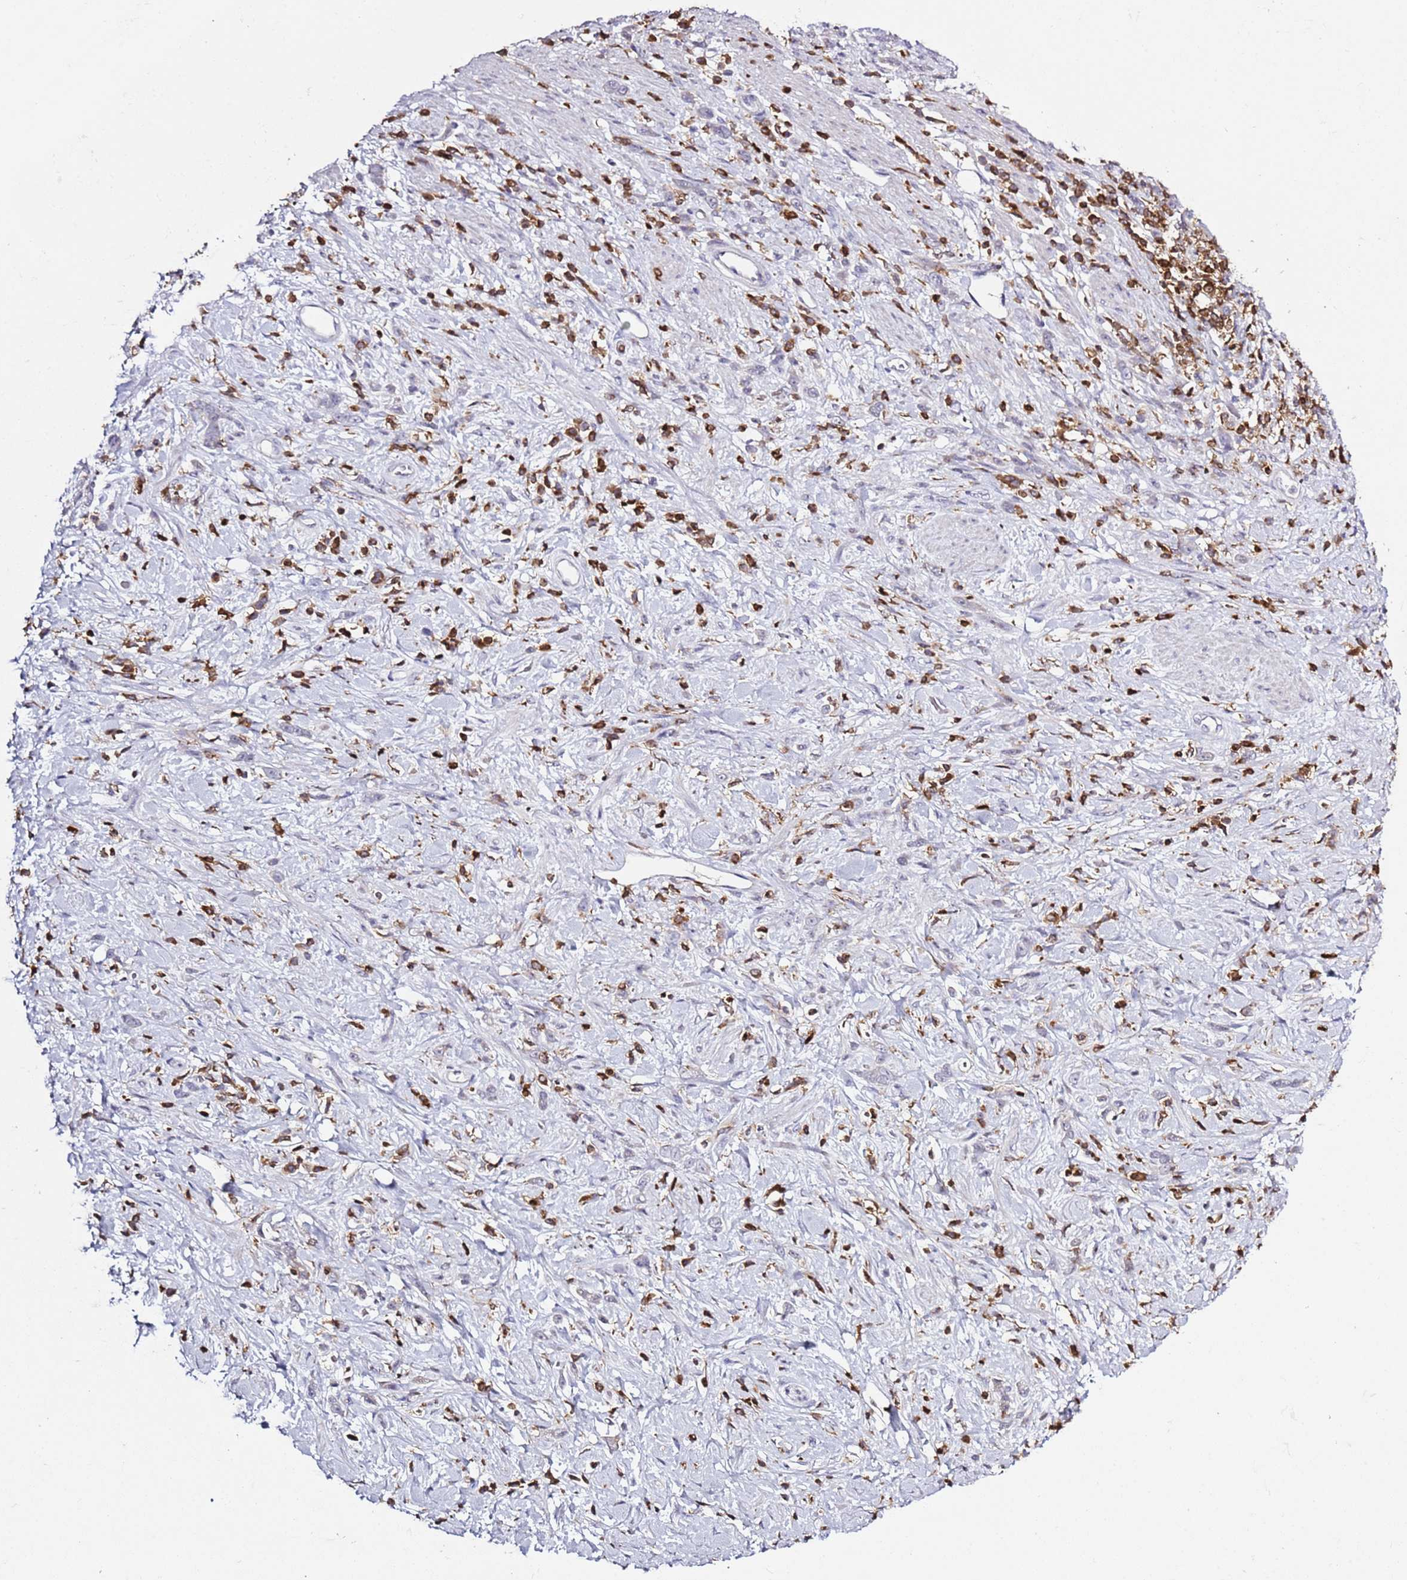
{"staining": {"intensity": "negative", "quantity": "none", "location": "none"}, "tissue": "stomach cancer", "cell_type": "Tumor cells", "image_type": "cancer", "snomed": [{"axis": "morphology", "description": "Adenocarcinoma, NOS"}, {"axis": "topography", "description": "Stomach"}], "caption": "Histopathology image shows no protein staining in tumor cells of stomach cancer tissue. The staining is performed using DAB (3,3'-diaminobenzidine) brown chromogen with nuclei counter-stained in using hematoxylin.", "gene": "LPXN", "patient": {"sex": "female", "age": 60}}